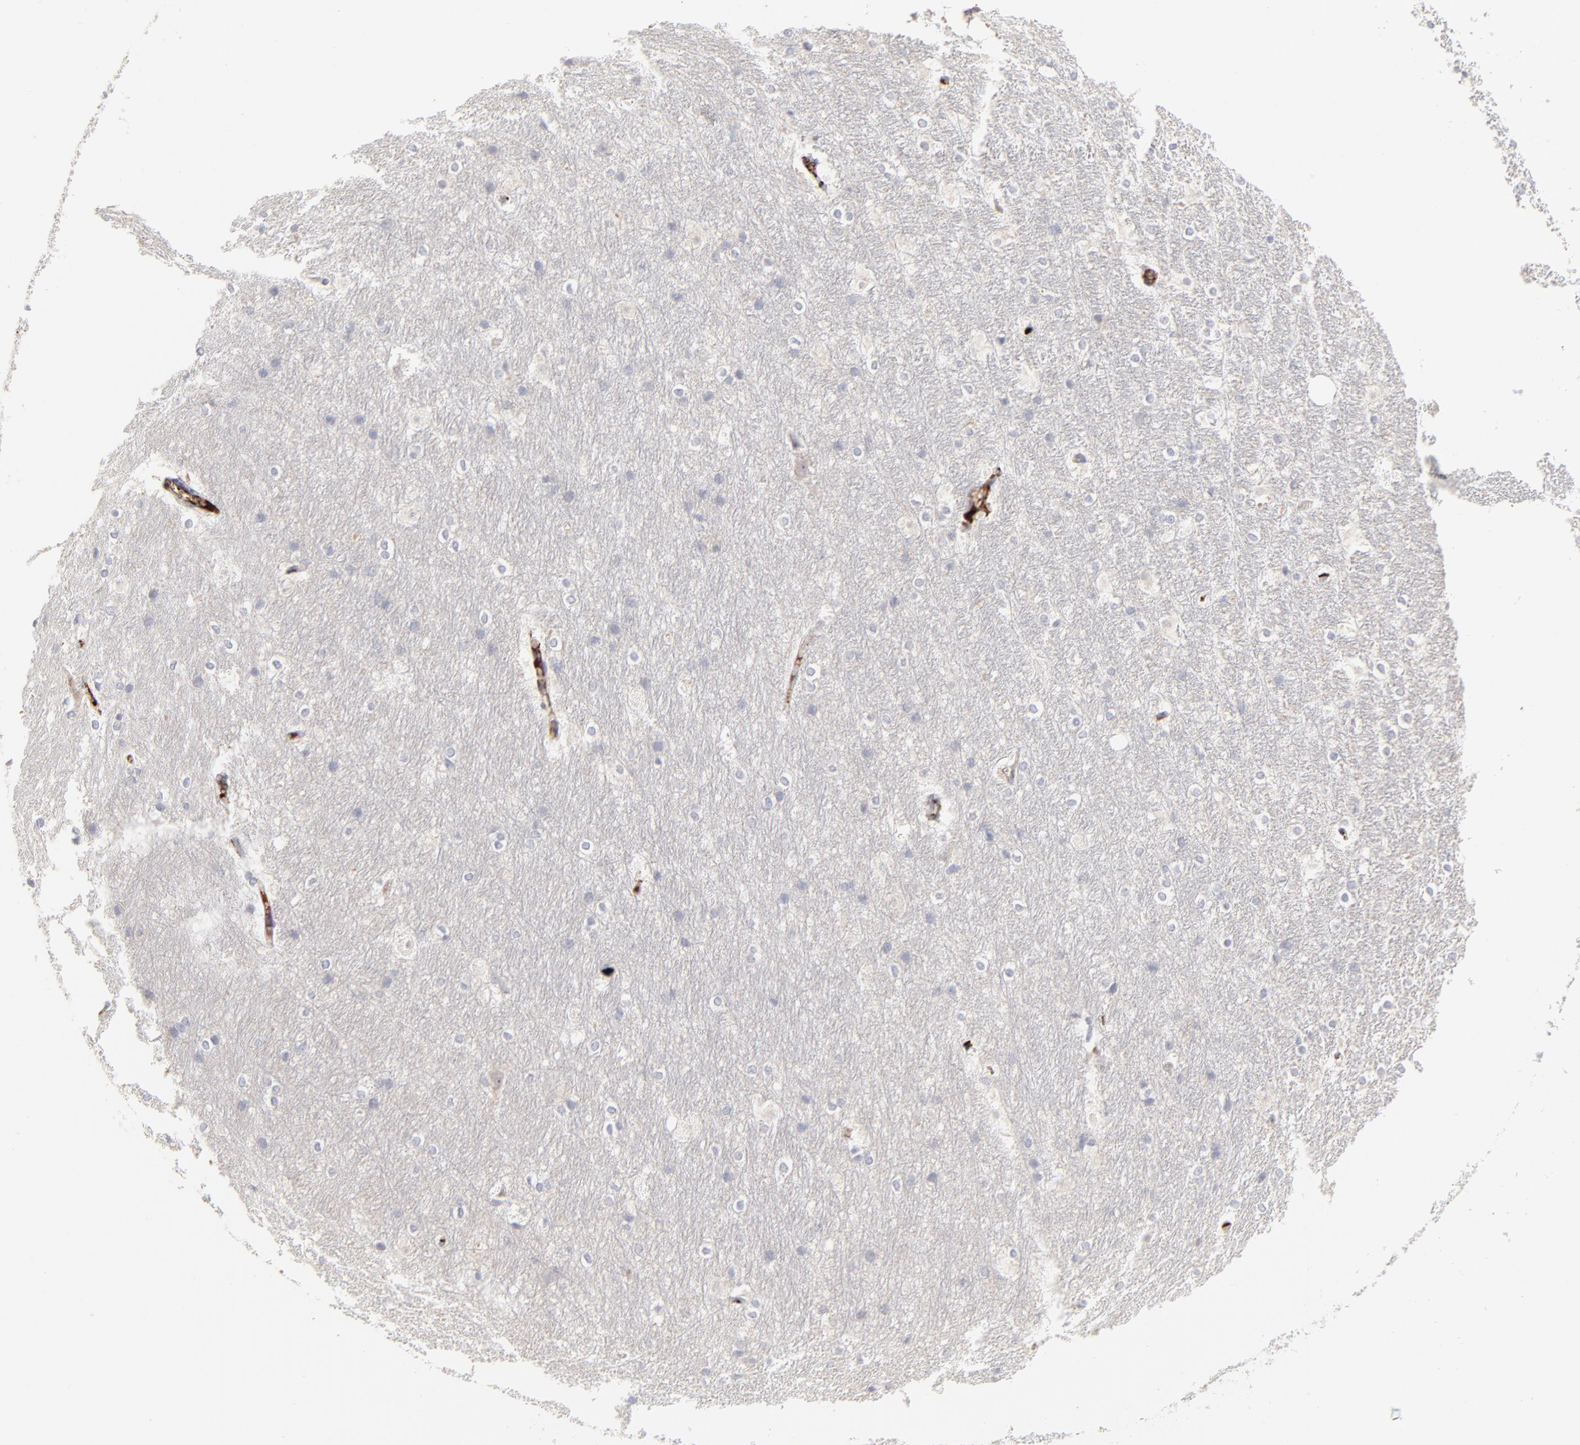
{"staining": {"intensity": "negative", "quantity": "none", "location": "none"}, "tissue": "hippocampus", "cell_type": "Glial cells", "image_type": "normal", "snomed": [{"axis": "morphology", "description": "Normal tissue, NOS"}, {"axis": "topography", "description": "Hippocampus"}], "caption": "There is no significant staining in glial cells of hippocampus. The staining is performed using DAB brown chromogen with nuclei counter-stained in using hematoxylin.", "gene": "CCR3", "patient": {"sex": "female", "age": 19}}